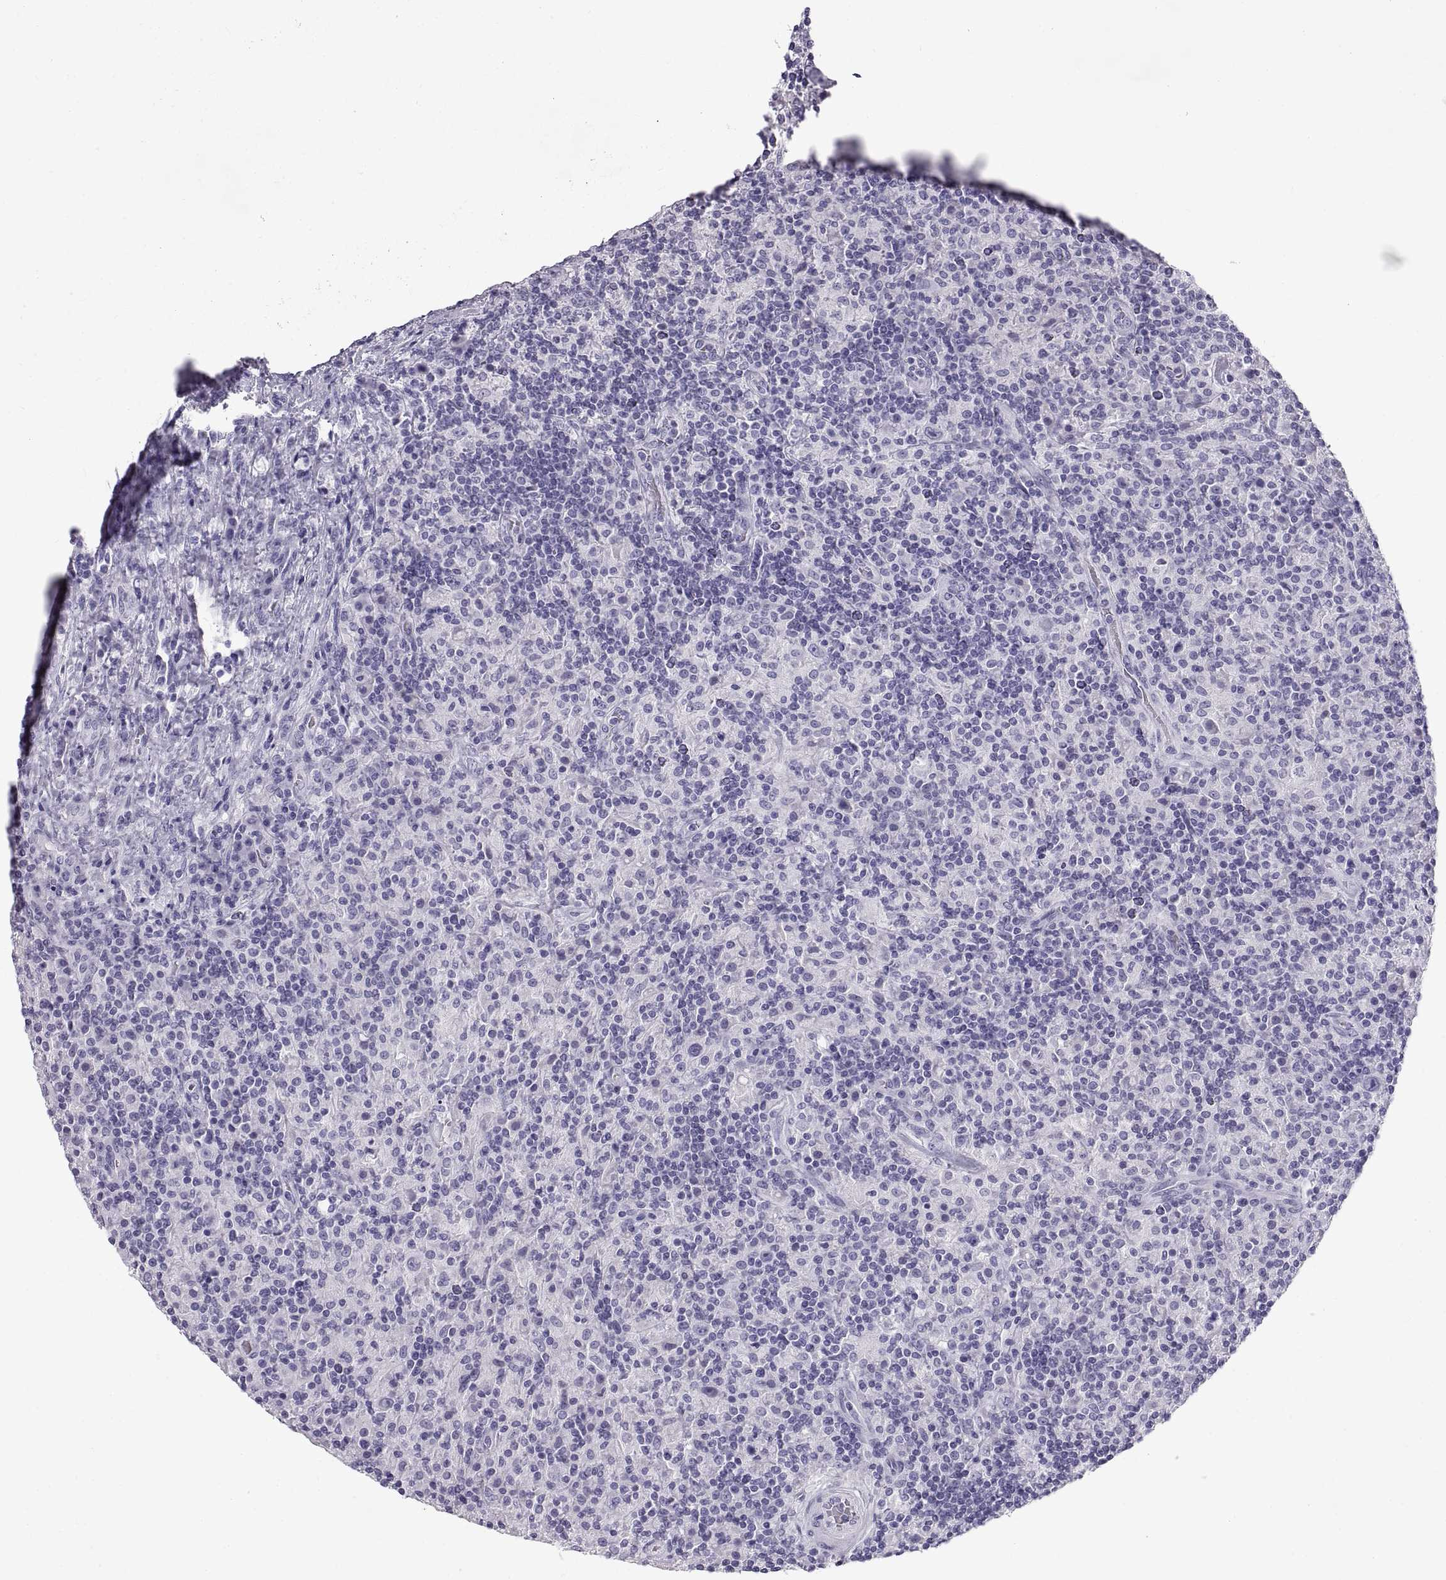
{"staining": {"intensity": "negative", "quantity": "none", "location": "none"}, "tissue": "lymphoma", "cell_type": "Tumor cells", "image_type": "cancer", "snomed": [{"axis": "morphology", "description": "Hodgkin's disease, NOS"}, {"axis": "topography", "description": "Lymph node"}], "caption": "The image shows no staining of tumor cells in lymphoma. Nuclei are stained in blue.", "gene": "RLBP1", "patient": {"sex": "male", "age": 70}}